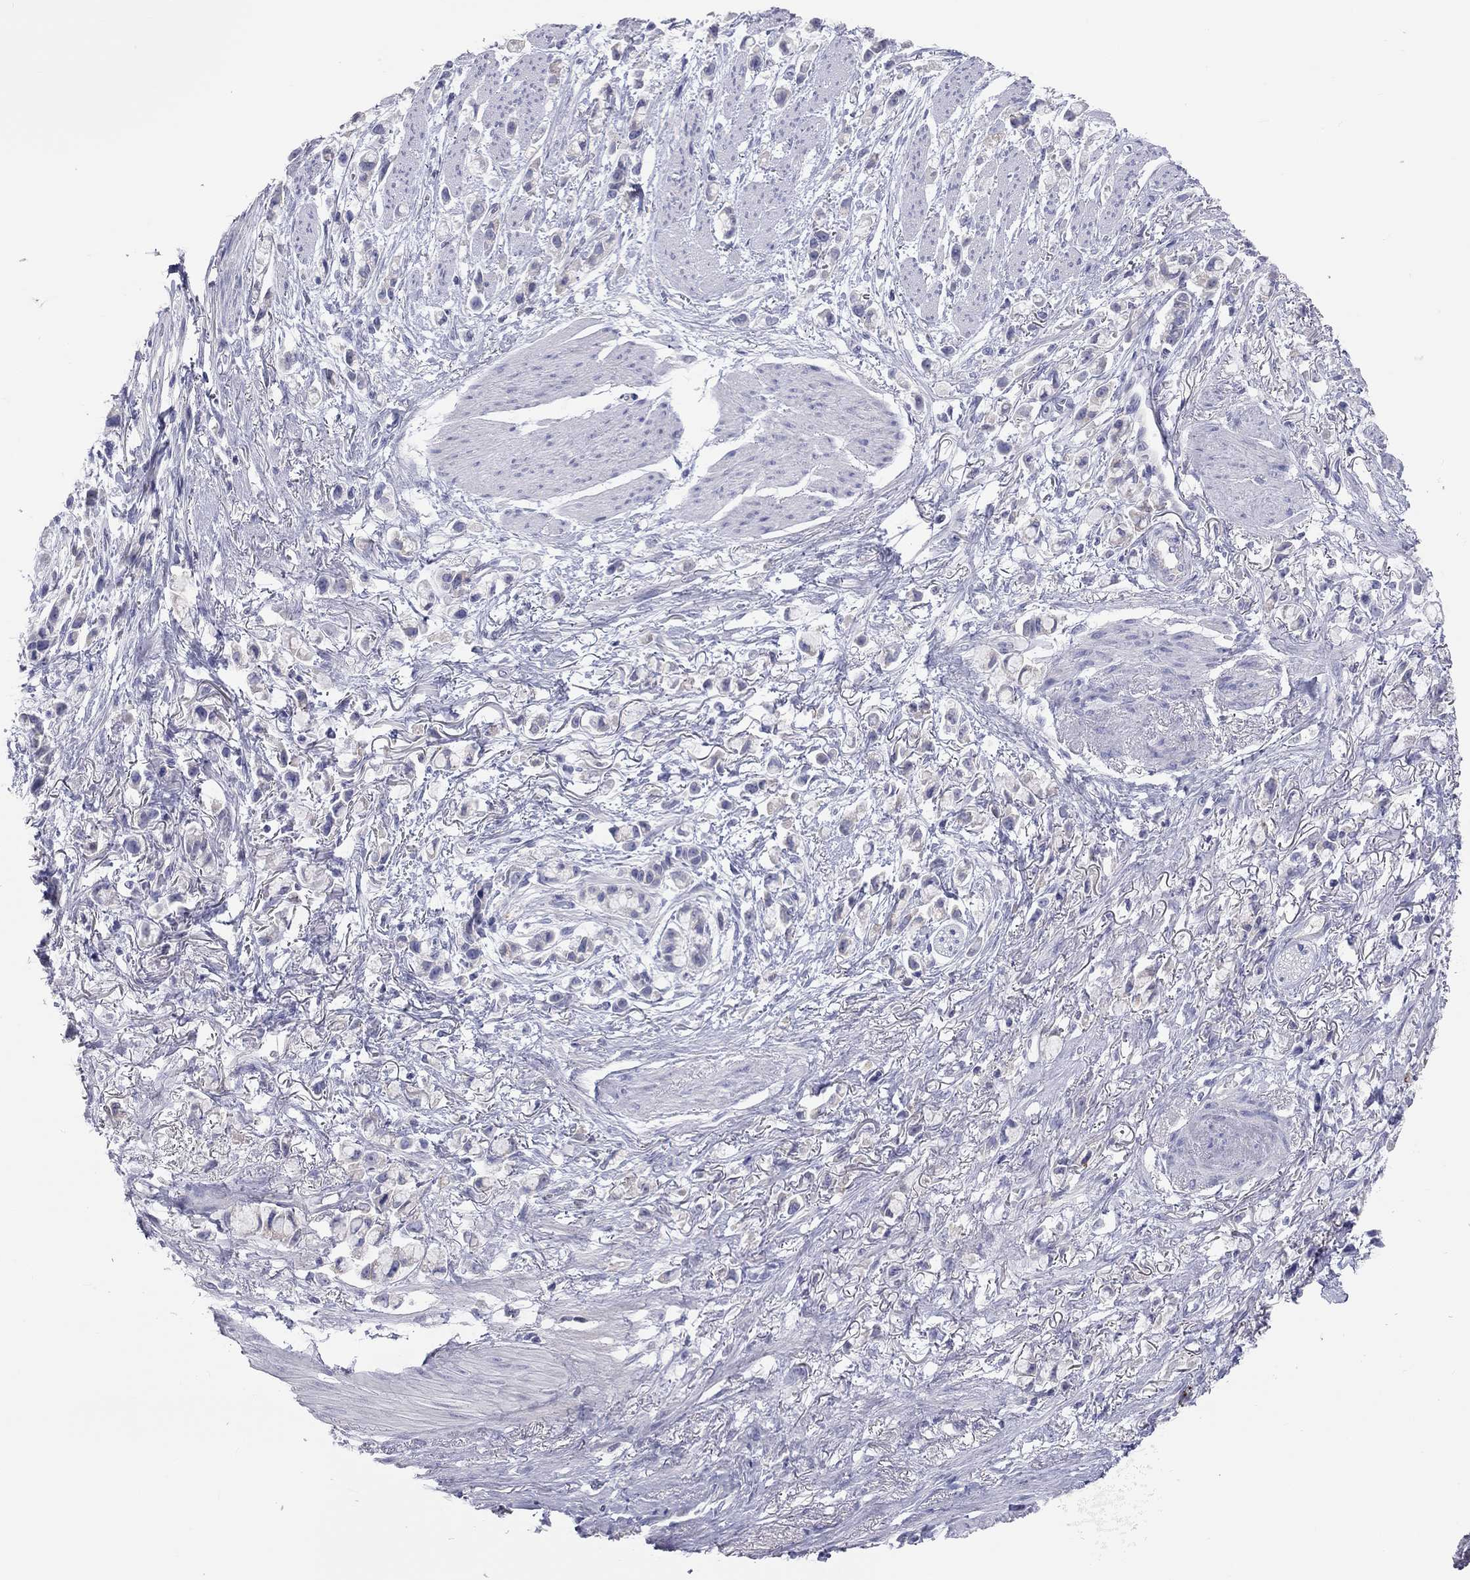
{"staining": {"intensity": "negative", "quantity": "none", "location": "none"}, "tissue": "stomach cancer", "cell_type": "Tumor cells", "image_type": "cancer", "snomed": [{"axis": "morphology", "description": "Adenocarcinoma, NOS"}, {"axis": "topography", "description": "Stomach"}], "caption": "There is no significant staining in tumor cells of stomach cancer (adenocarcinoma).", "gene": "ST7L", "patient": {"sex": "female", "age": 81}}